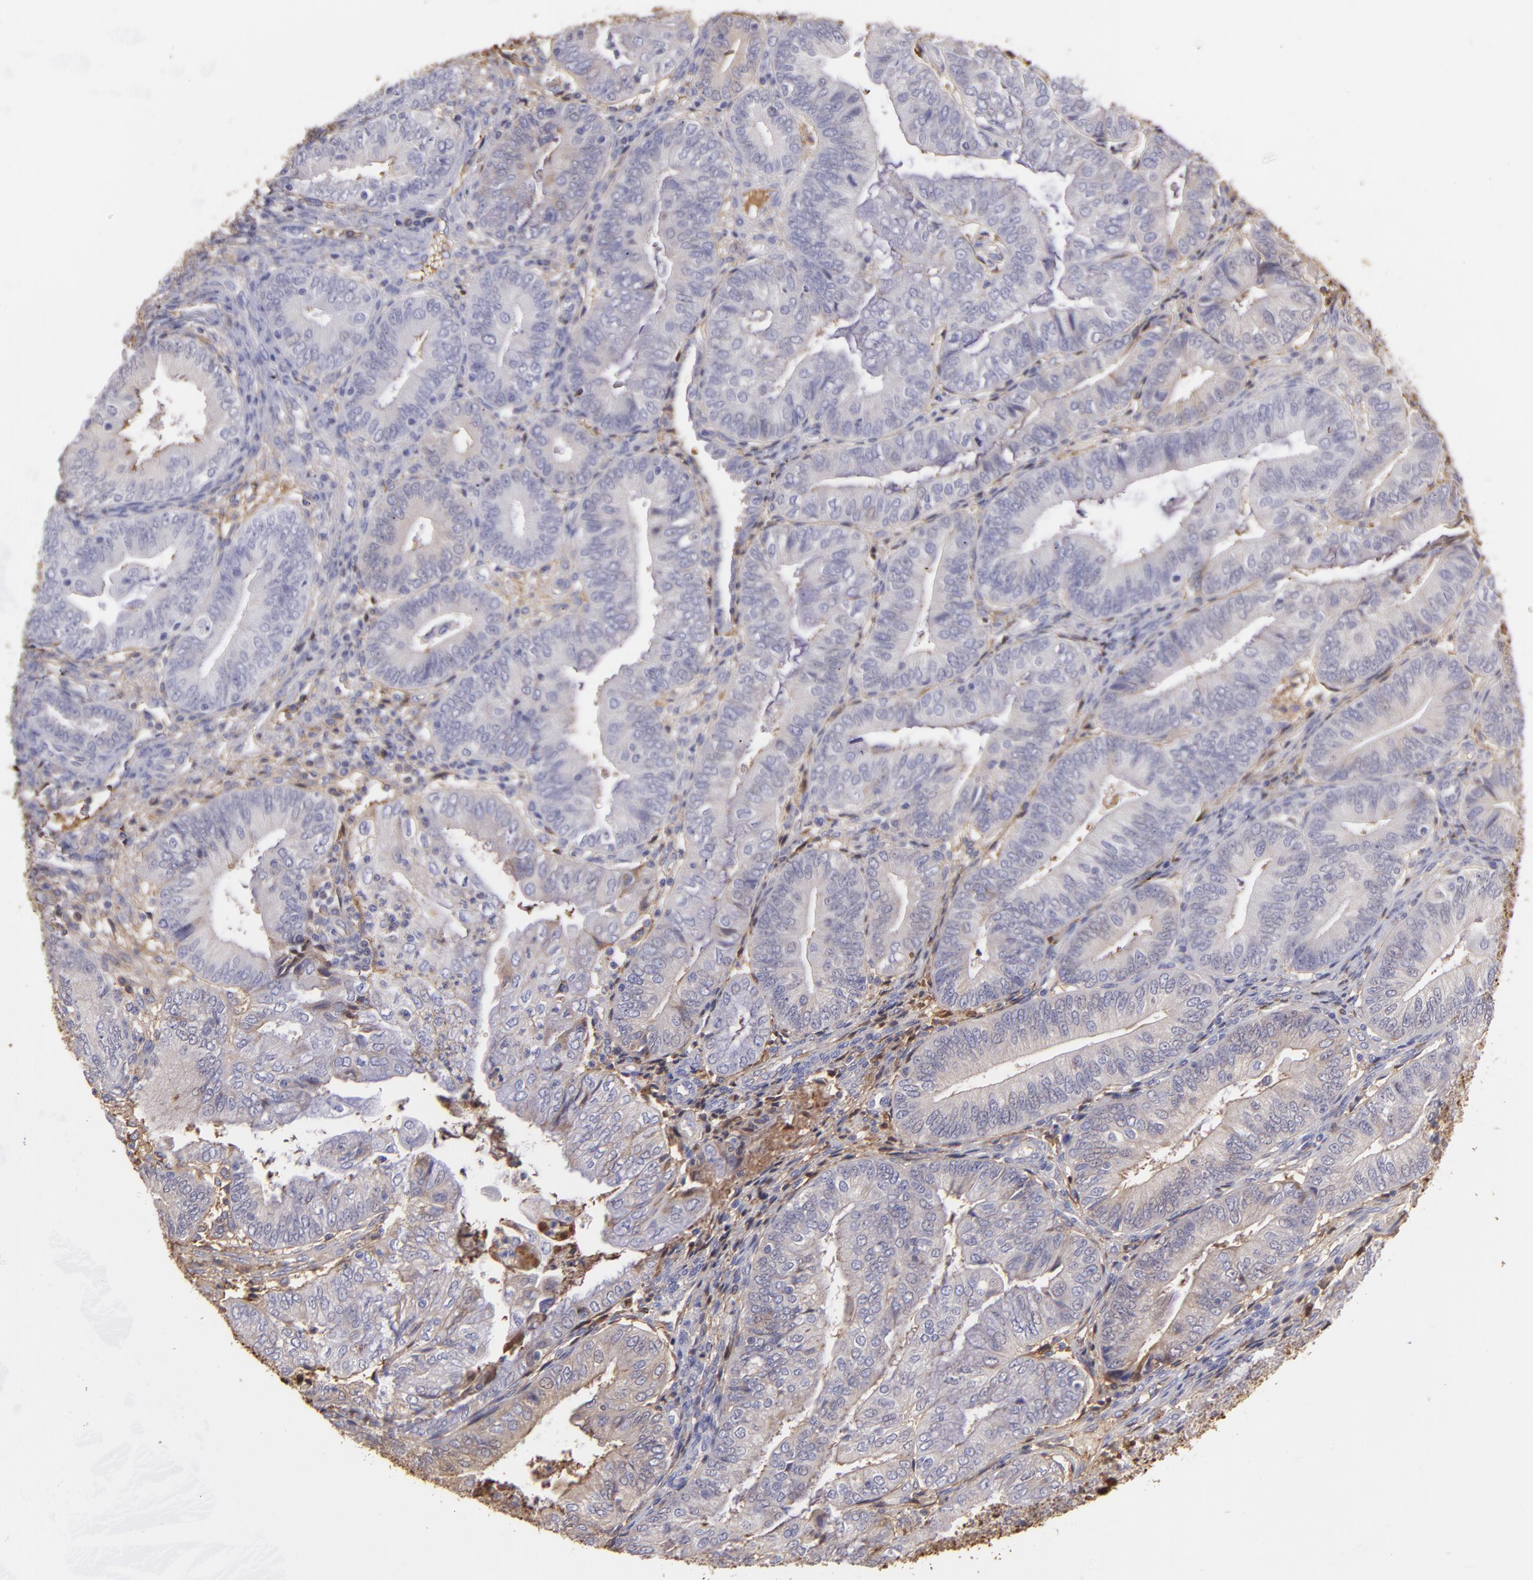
{"staining": {"intensity": "weak", "quantity": ">75%", "location": "cytoplasmic/membranous"}, "tissue": "endometrial cancer", "cell_type": "Tumor cells", "image_type": "cancer", "snomed": [{"axis": "morphology", "description": "Adenocarcinoma, NOS"}, {"axis": "topography", "description": "Endometrium"}], "caption": "The image demonstrates staining of endometrial cancer (adenocarcinoma), revealing weak cytoplasmic/membranous protein expression (brown color) within tumor cells.", "gene": "FGB", "patient": {"sex": "female", "age": 55}}